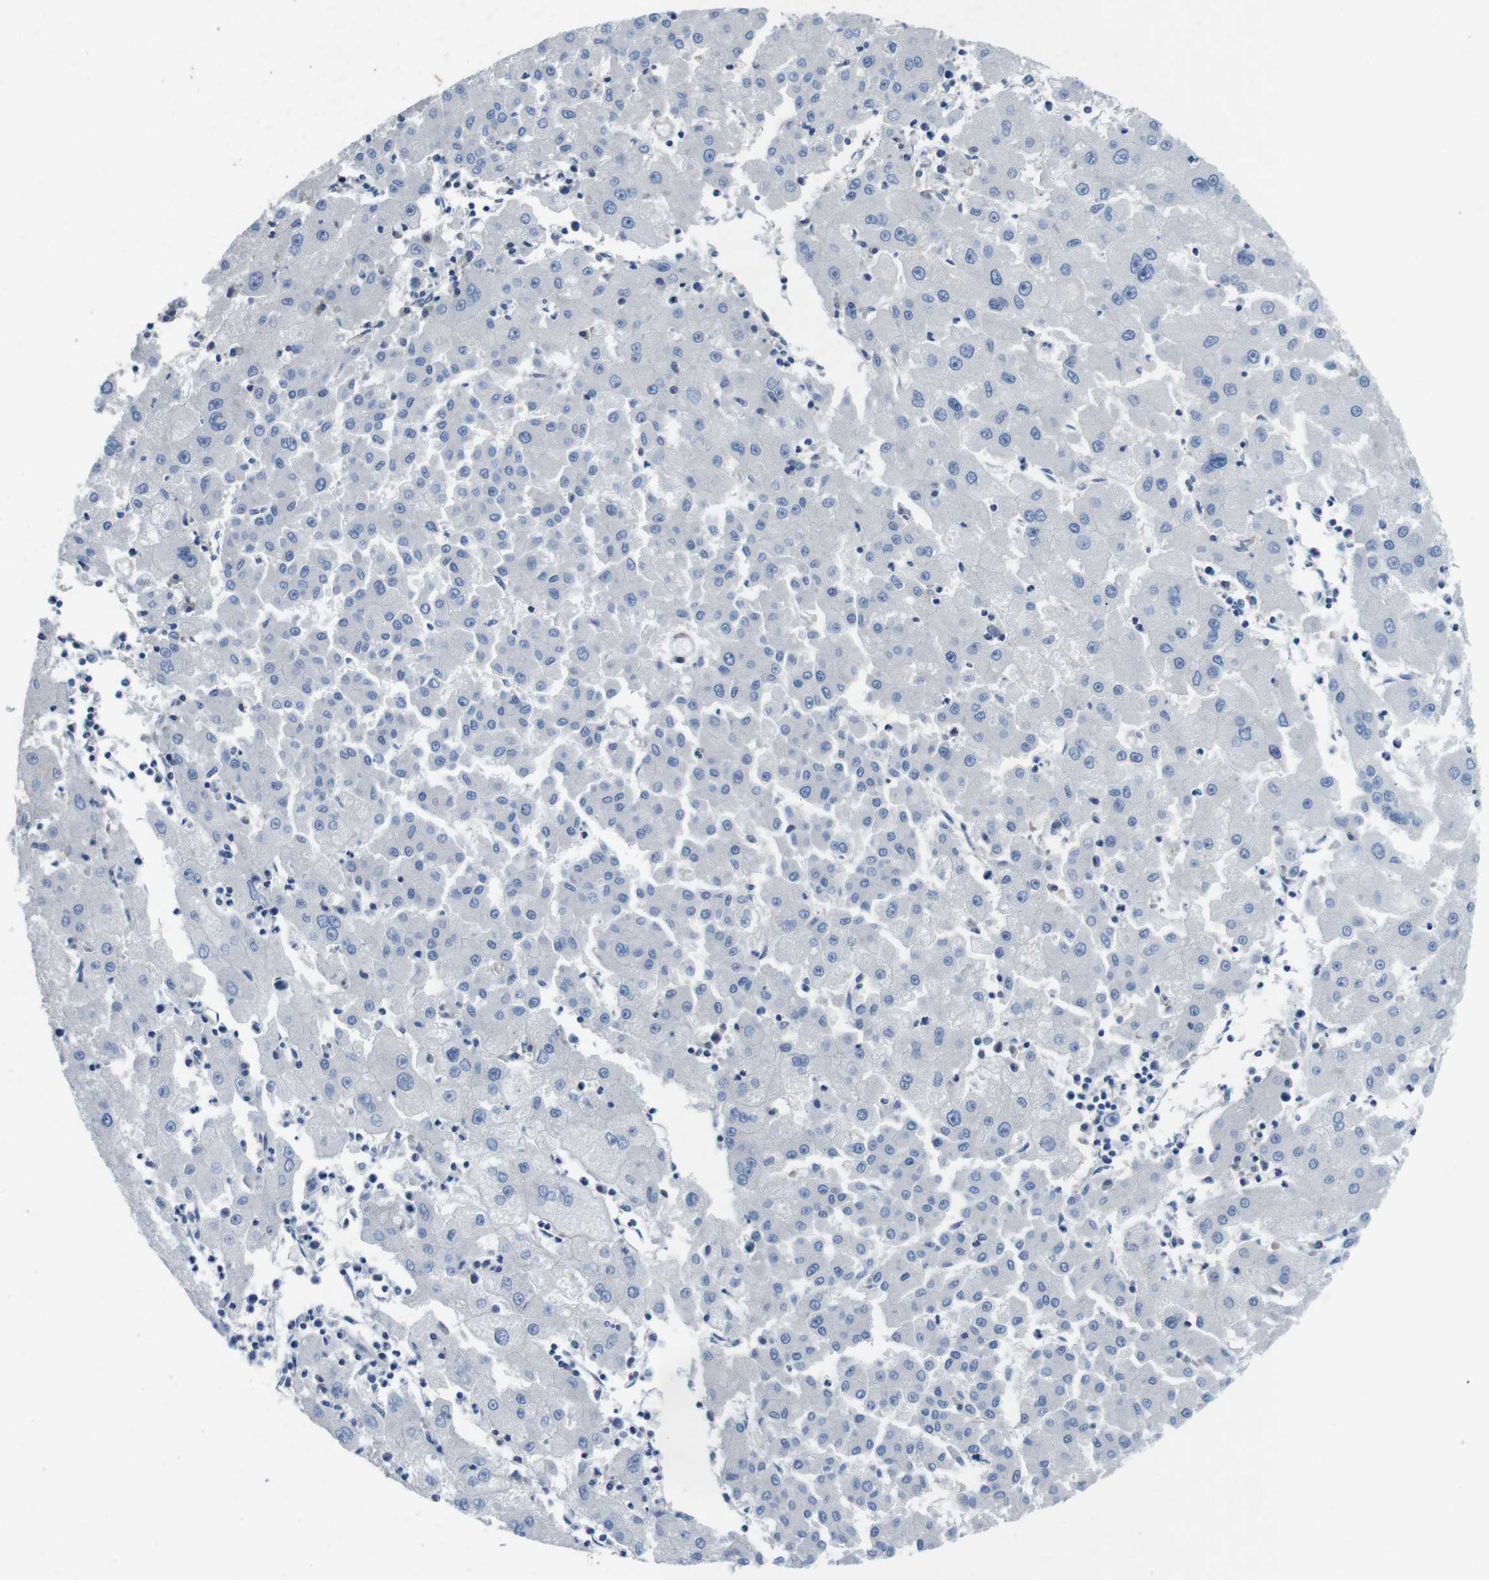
{"staining": {"intensity": "negative", "quantity": "none", "location": "none"}, "tissue": "liver cancer", "cell_type": "Tumor cells", "image_type": "cancer", "snomed": [{"axis": "morphology", "description": "Carcinoma, Hepatocellular, NOS"}, {"axis": "topography", "description": "Liver"}], "caption": "Liver cancer stained for a protein using immunohistochemistry (IHC) displays no expression tumor cells.", "gene": "DCLK1", "patient": {"sex": "male", "age": 72}}